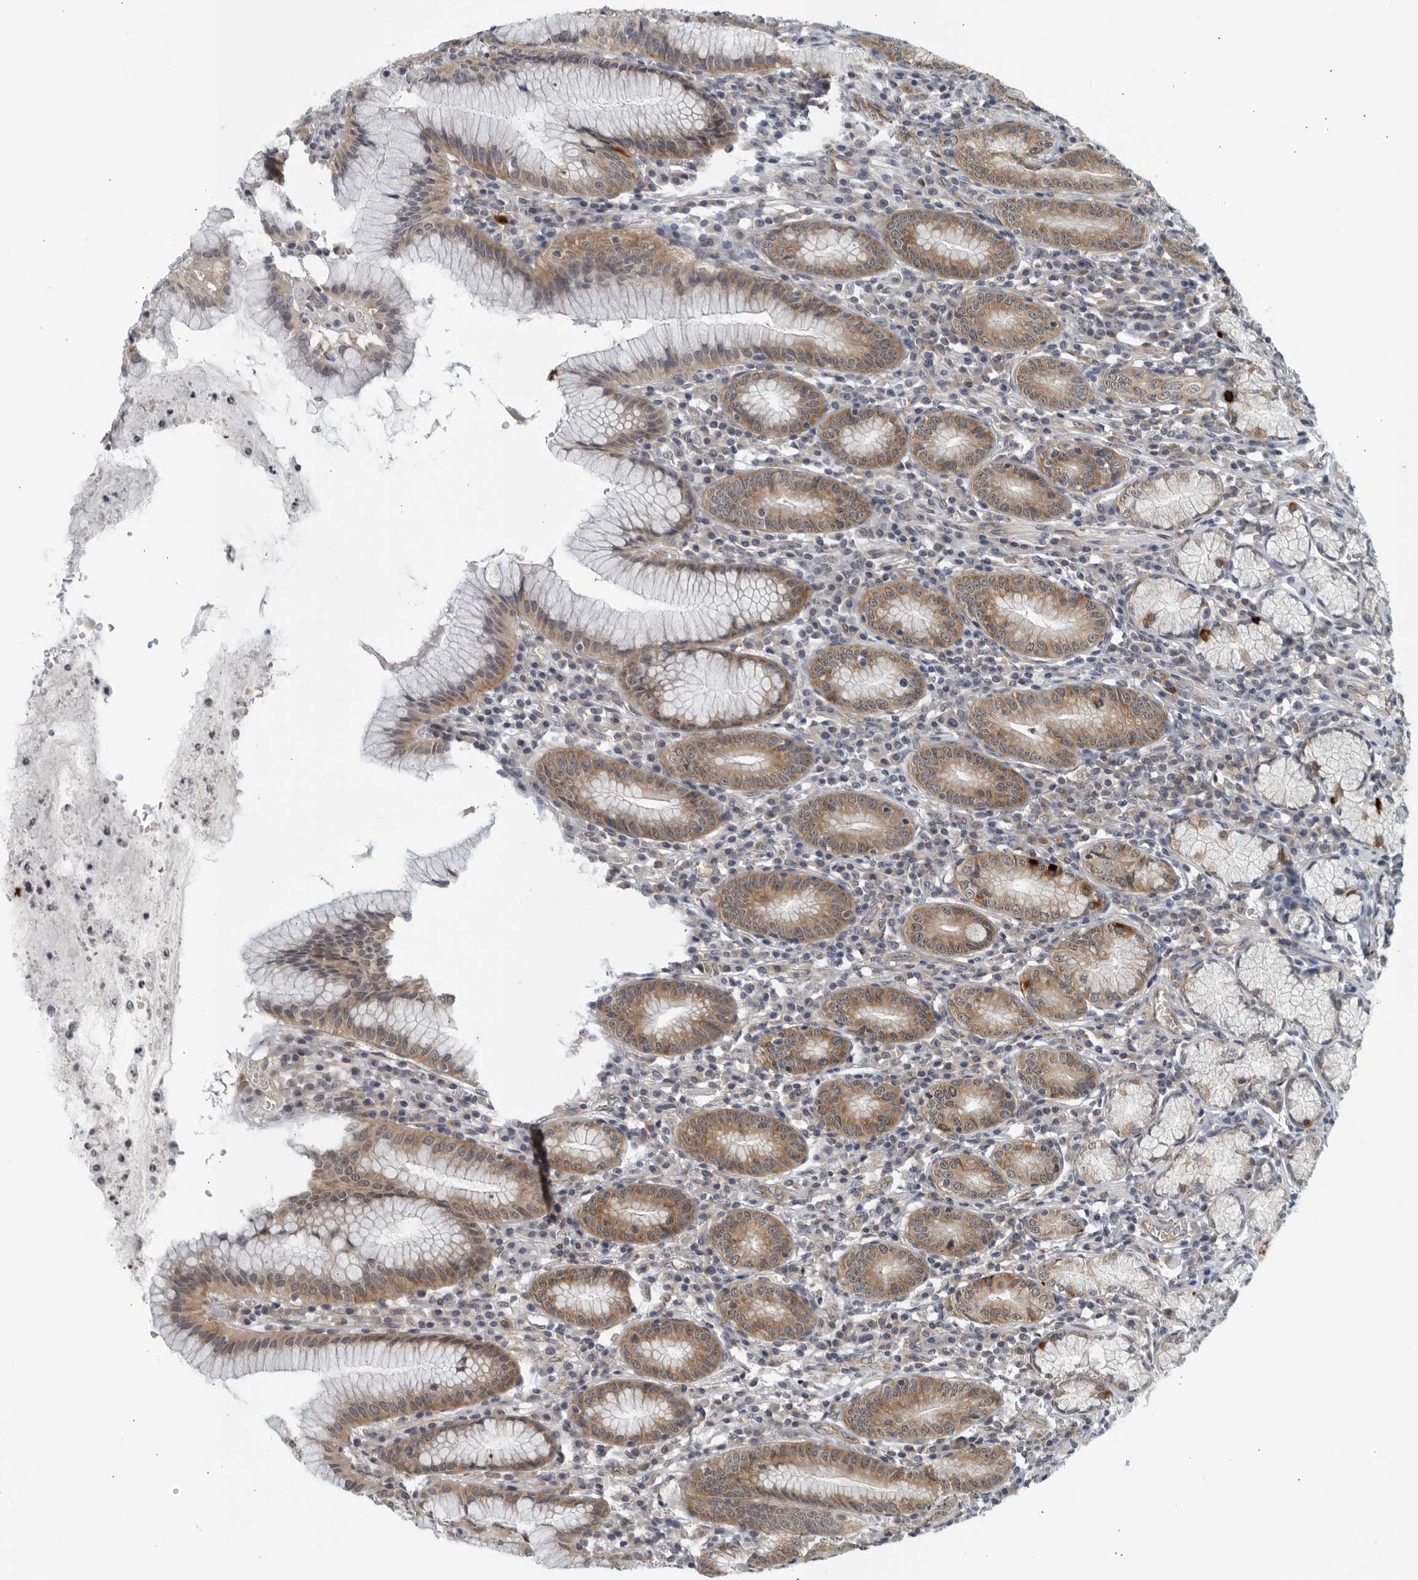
{"staining": {"intensity": "moderate", "quantity": "25%-75%", "location": "cytoplasmic/membranous"}, "tissue": "stomach", "cell_type": "Glandular cells", "image_type": "normal", "snomed": [{"axis": "morphology", "description": "Normal tissue, NOS"}, {"axis": "topography", "description": "Stomach"}], "caption": "Immunohistochemistry (DAB (3,3'-diaminobenzidine)) staining of unremarkable human stomach displays moderate cytoplasmic/membranous protein positivity in approximately 25%-75% of glandular cells. The staining was performed using DAB (3,3'-diaminobenzidine), with brown indicating positive protein expression. Nuclei are stained blue with hematoxylin.", "gene": "RC3H1", "patient": {"sex": "male", "age": 55}}